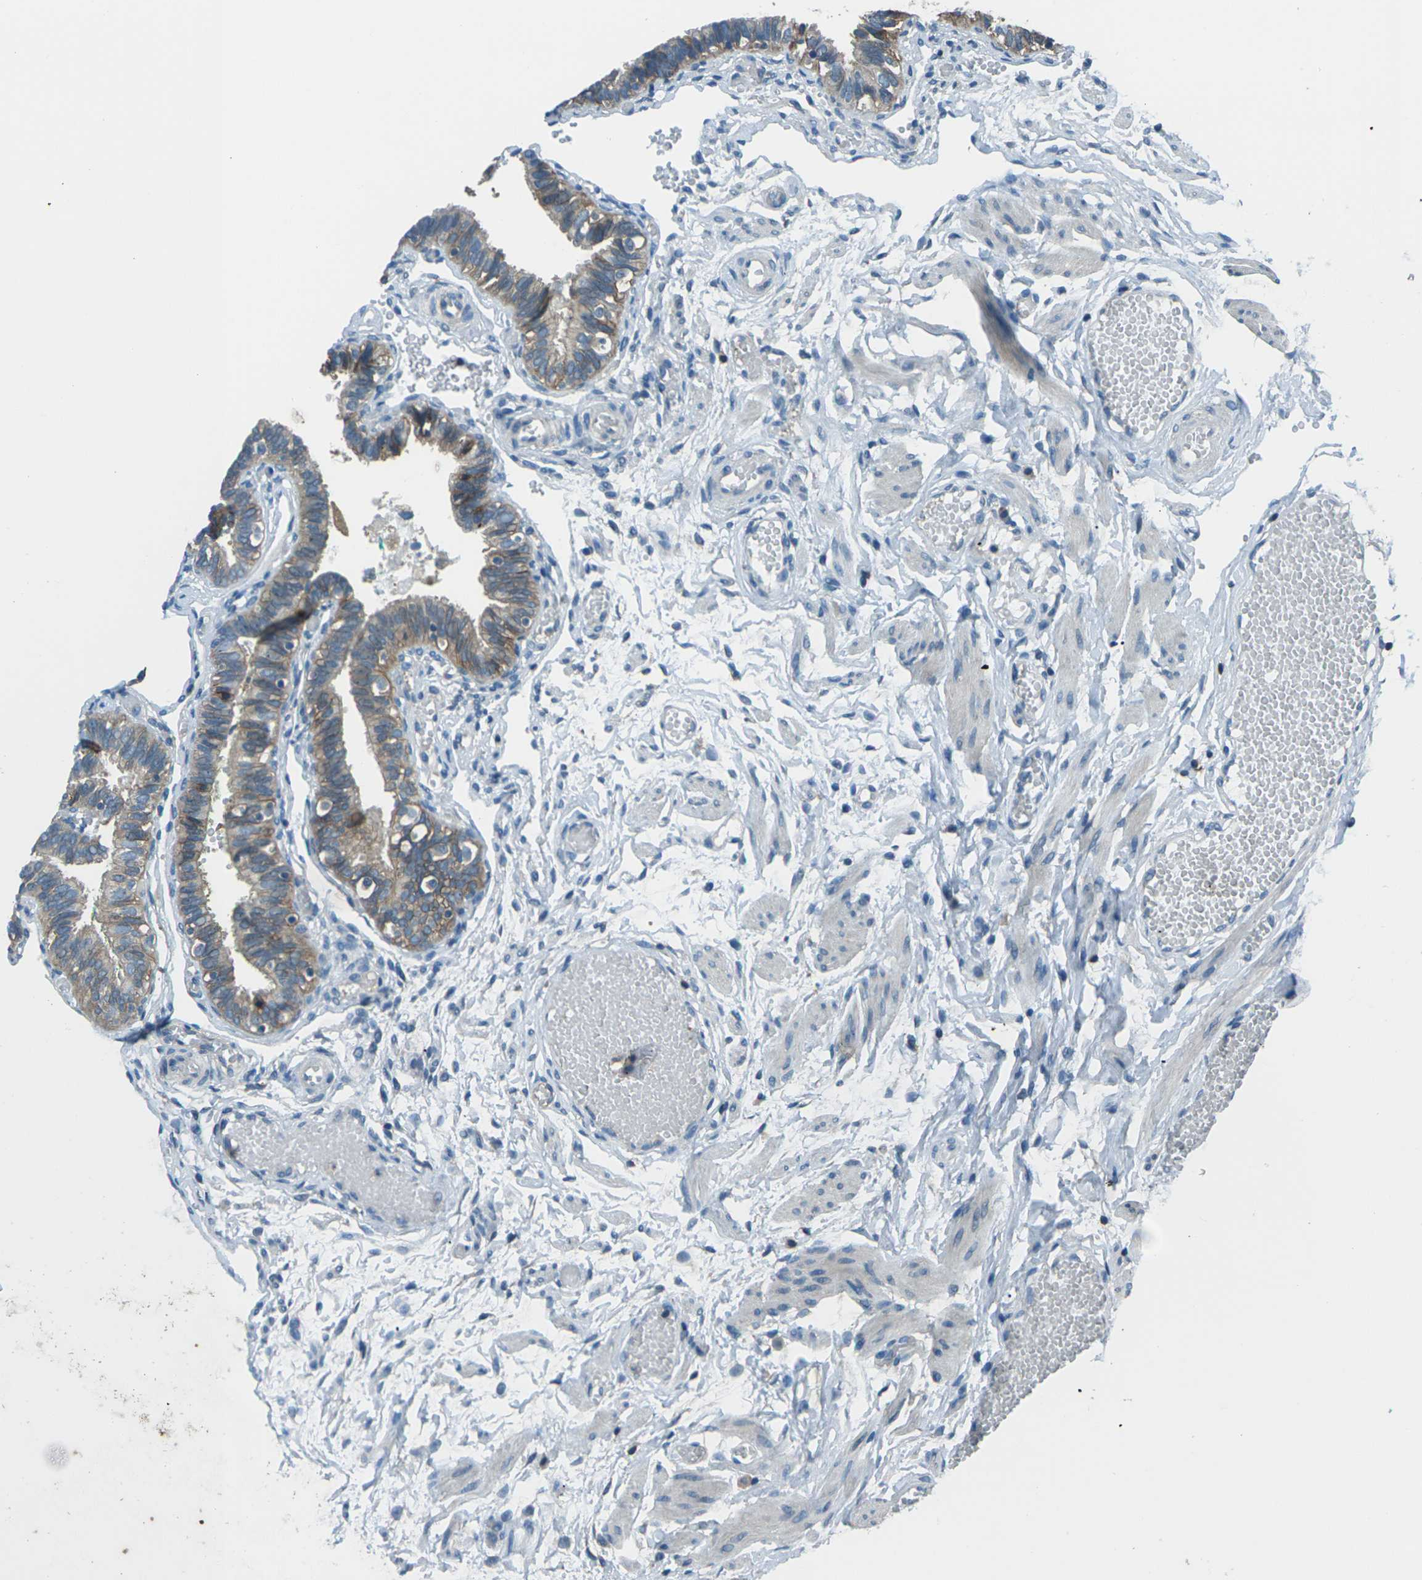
{"staining": {"intensity": "moderate", "quantity": ">75%", "location": "cytoplasmic/membranous"}, "tissue": "fallopian tube", "cell_type": "Glandular cells", "image_type": "normal", "snomed": [{"axis": "morphology", "description": "Normal tissue, NOS"}, {"axis": "topography", "description": "Fallopian tube"}], "caption": "Brown immunohistochemical staining in normal human fallopian tube exhibits moderate cytoplasmic/membranous positivity in about >75% of glandular cells. The staining is performed using DAB brown chromogen to label protein expression. The nuclei are counter-stained blue using hematoxylin.", "gene": "CMTM4", "patient": {"sex": "female", "age": 46}}